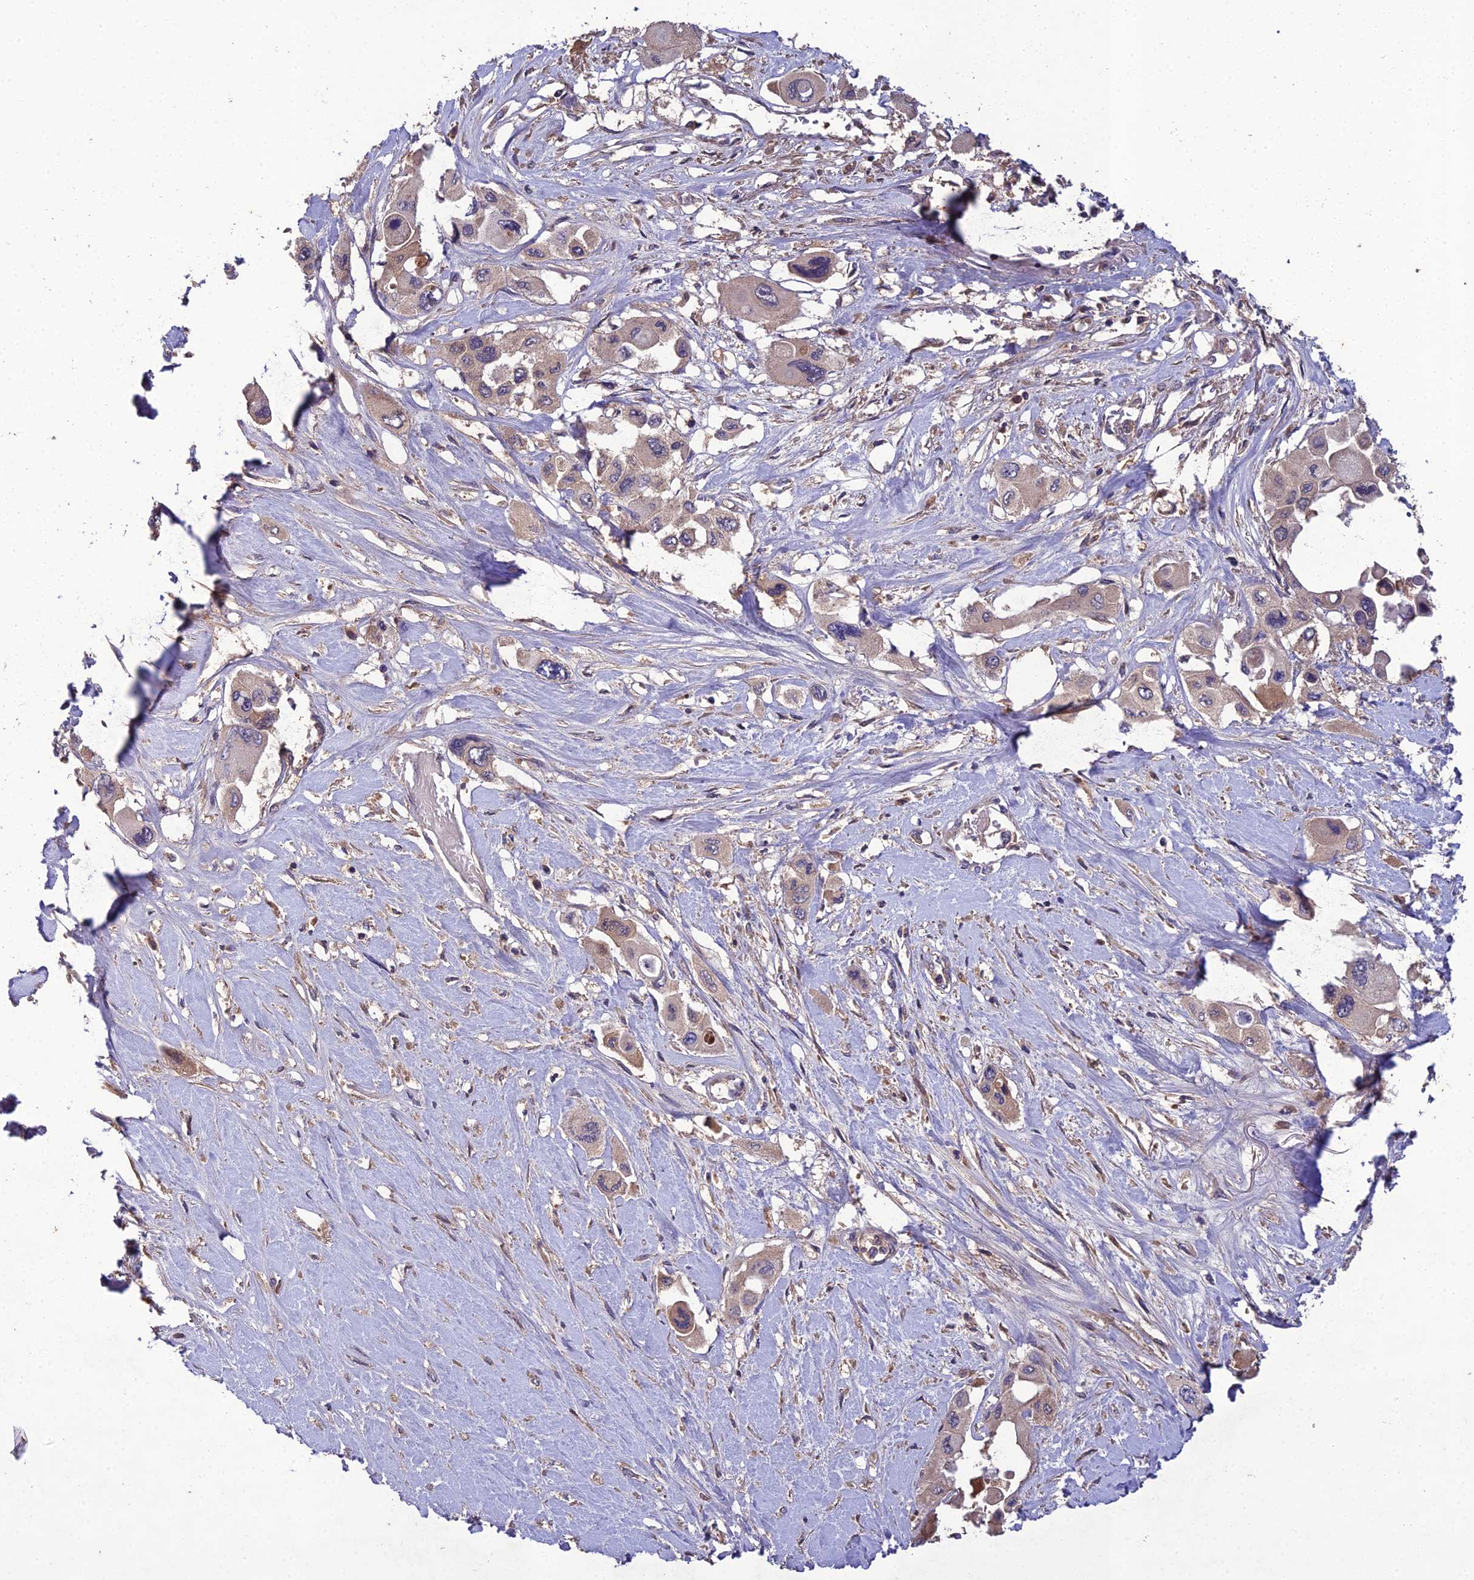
{"staining": {"intensity": "negative", "quantity": "none", "location": "none"}, "tissue": "pancreatic cancer", "cell_type": "Tumor cells", "image_type": "cancer", "snomed": [{"axis": "morphology", "description": "Adenocarcinoma, NOS"}, {"axis": "topography", "description": "Pancreas"}], "caption": "A high-resolution photomicrograph shows immunohistochemistry staining of pancreatic cancer (adenocarcinoma), which demonstrates no significant staining in tumor cells.", "gene": "TMEM258", "patient": {"sex": "male", "age": 92}}